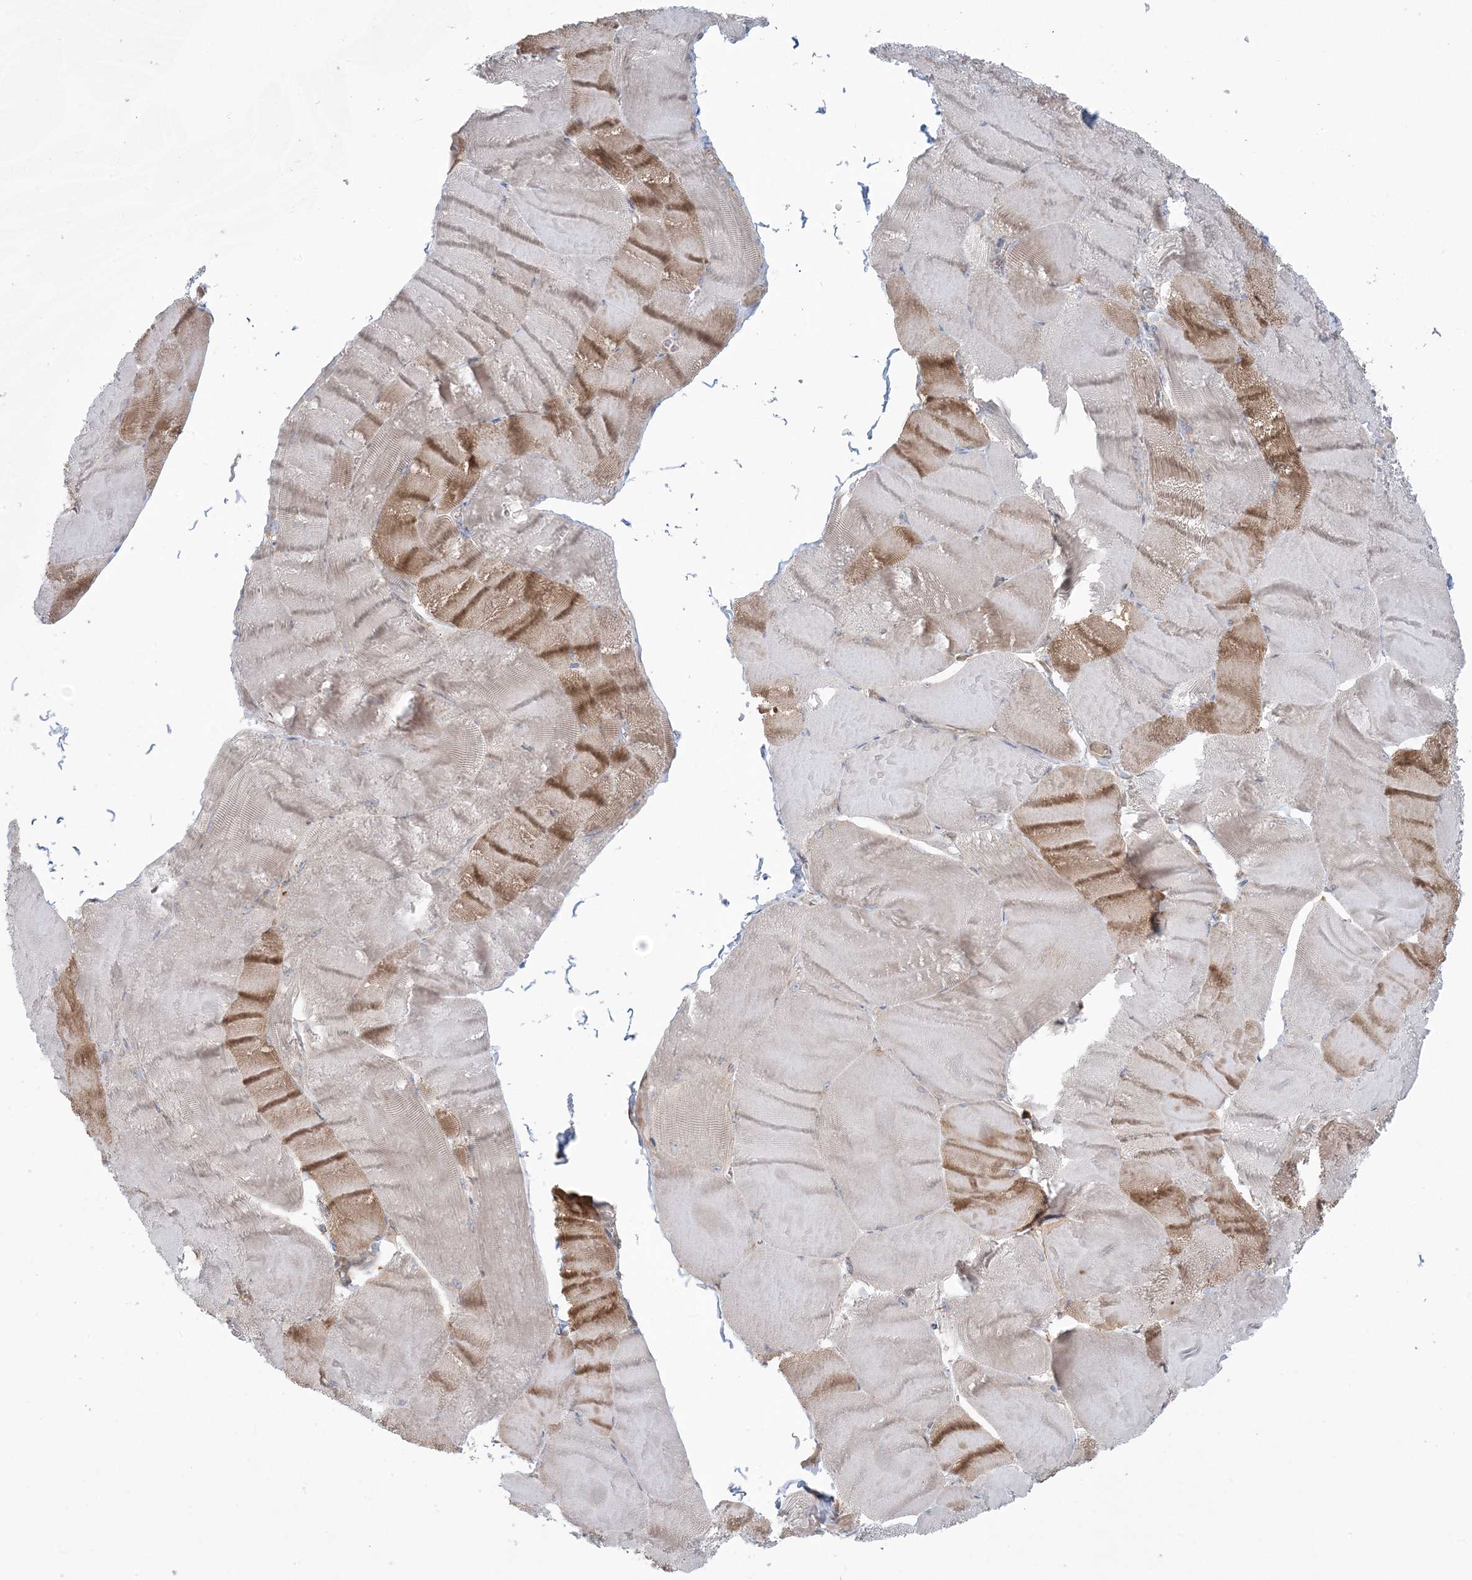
{"staining": {"intensity": "moderate", "quantity": "25%-75%", "location": "cytoplasmic/membranous"}, "tissue": "skeletal muscle", "cell_type": "Myocytes", "image_type": "normal", "snomed": [{"axis": "morphology", "description": "Normal tissue, NOS"}, {"axis": "morphology", "description": "Basal cell carcinoma"}, {"axis": "topography", "description": "Skeletal muscle"}], "caption": "Myocytes reveal medium levels of moderate cytoplasmic/membranous staining in about 25%-75% of cells in unremarkable skeletal muscle. The staining was performed using DAB (3,3'-diaminobenzidine) to visualize the protein expression in brown, while the nuclei were stained in blue with hematoxylin (Magnification: 20x).", "gene": "UBXN4", "patient": {"sex": "female", "age": 64}}